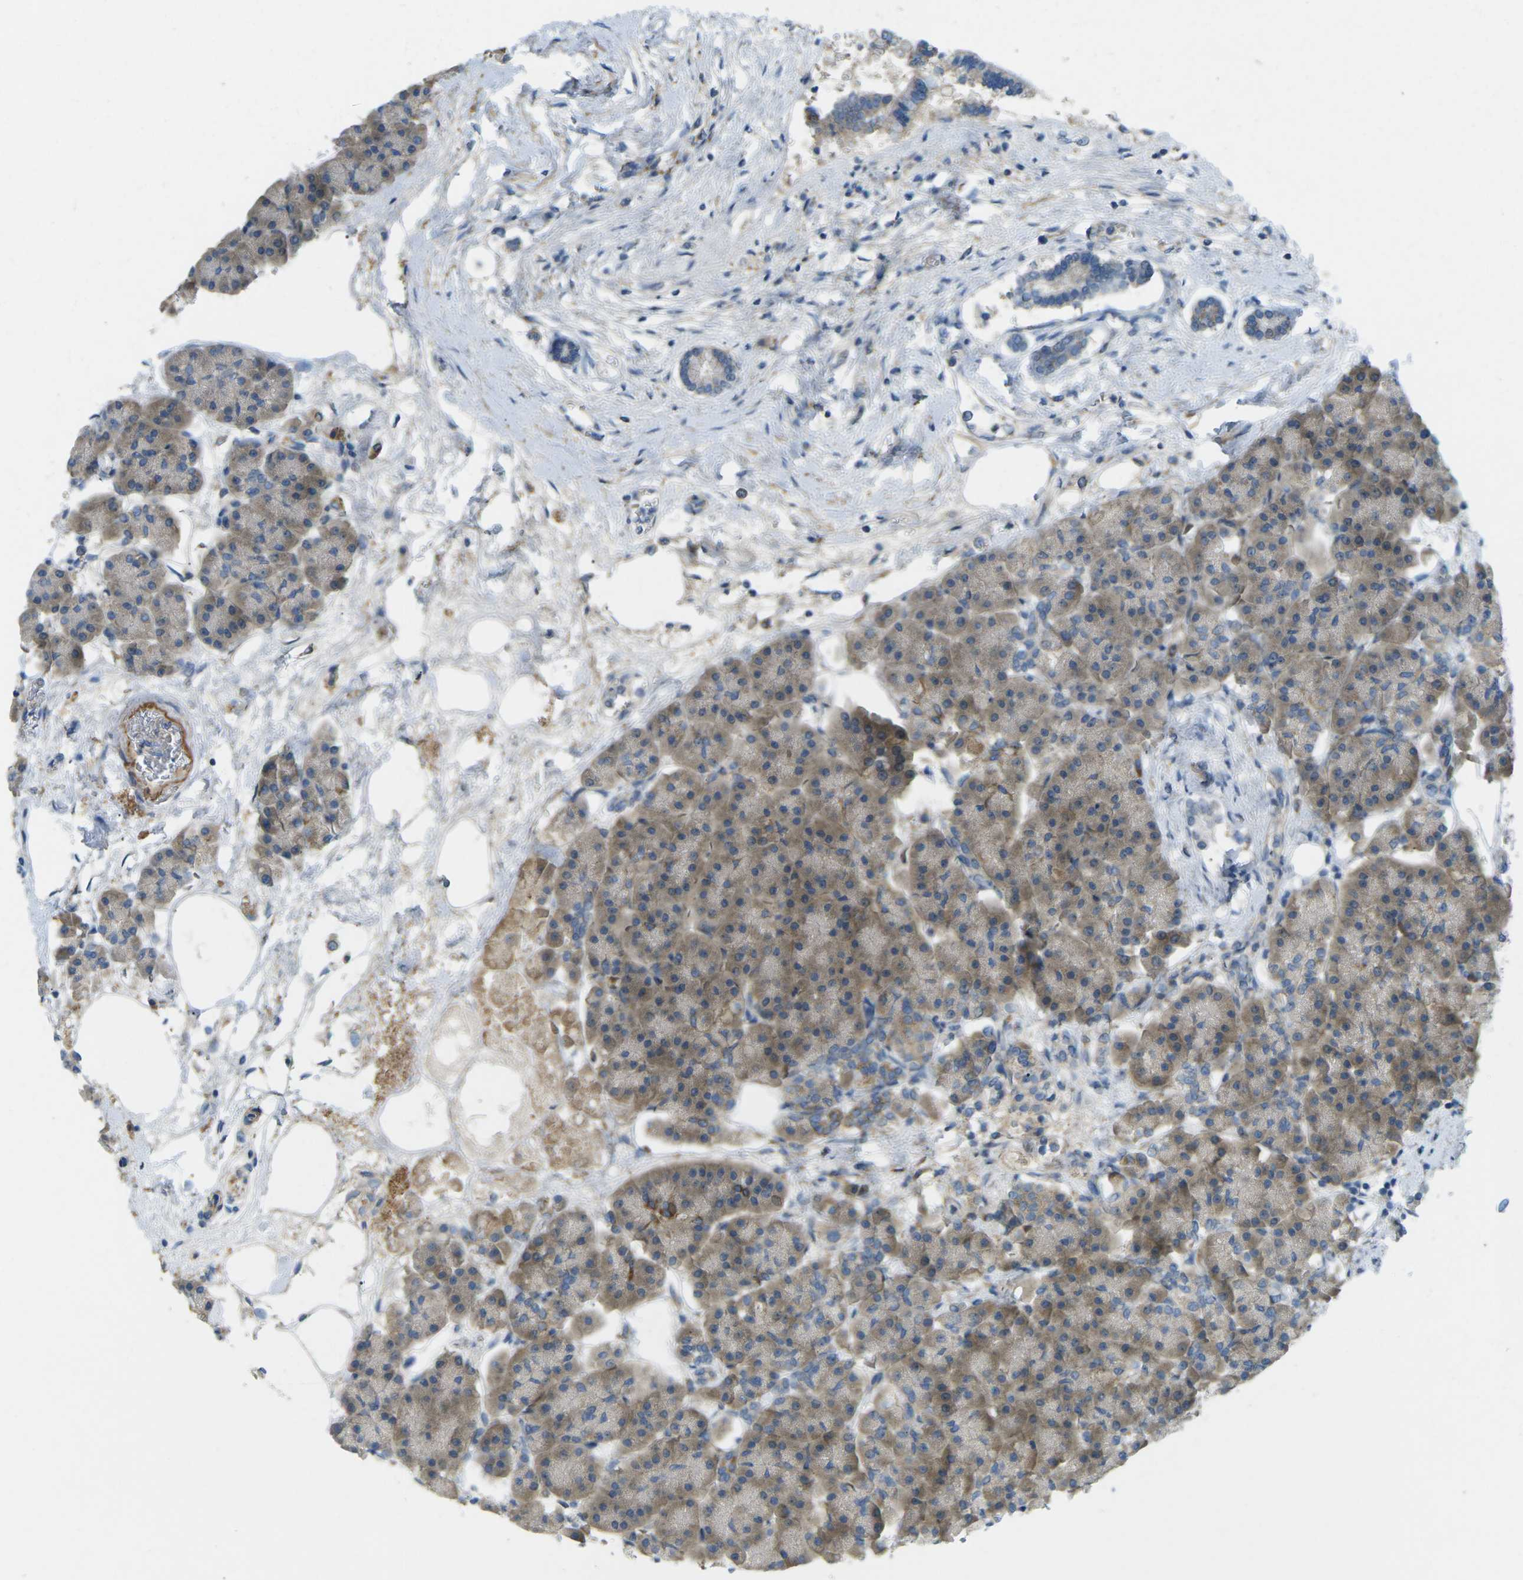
{"staining": {"intensity": "moderate", "quantity": ">75%", "location": "cytoplasmic/membranous"}, "tissue": "pancreas", "cell_type": "Exocrine glandular cells", "image_type": "normal", "snomed": [{"axis": "morphology", "description": "Normal tissue, NOS"}, {"axis": "topography", "description": "Pancreas"}], "caption": "A micrograph of human pancreas stained for a protein displays moderate cytoplasmic/membranous brown staining in exocrine glandular cells. (Brightfield microscopy of DAB IHC at high magnification).", "gene": "MYLK4", "patient": {"sex": "female", "age": 70}}